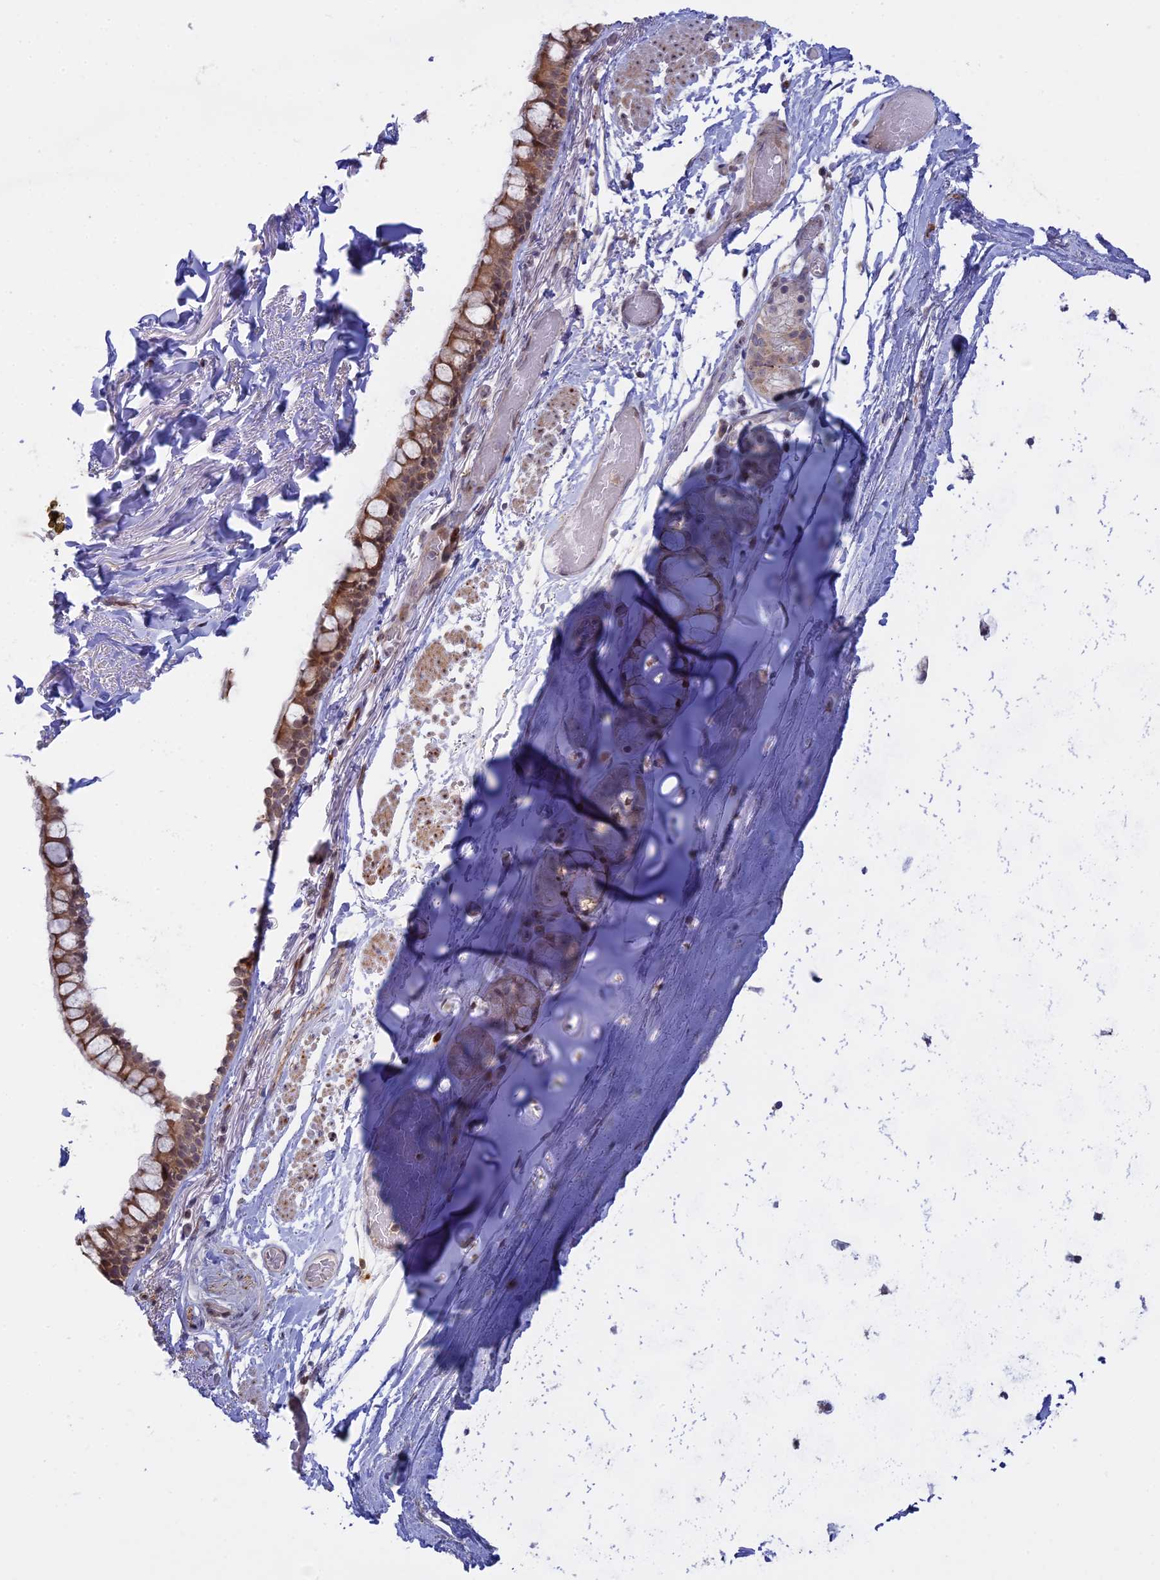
{"staining": {"intensity": "moderate", "quantity": ">75%", "location": "cytoplasmic/membranous,nuclear"}, "tissue": "bronchus", "cell_type": "Respiratory epithelial cells", "image_type": "normal", "snomed": [{"axis": "morphology", "description": "Normal tissue, NOS"}, {"axis": "topography", "description": "Cartilage tissue"}], "caption": "Bronchus stained for a protein (brown) displays moderate cytoplasmic/membranous,nuclear positive expression in about >75% of respiratory epithelial cells.", "gene": "GSKIP", "patient": {"sex": "male", "age": 63}}